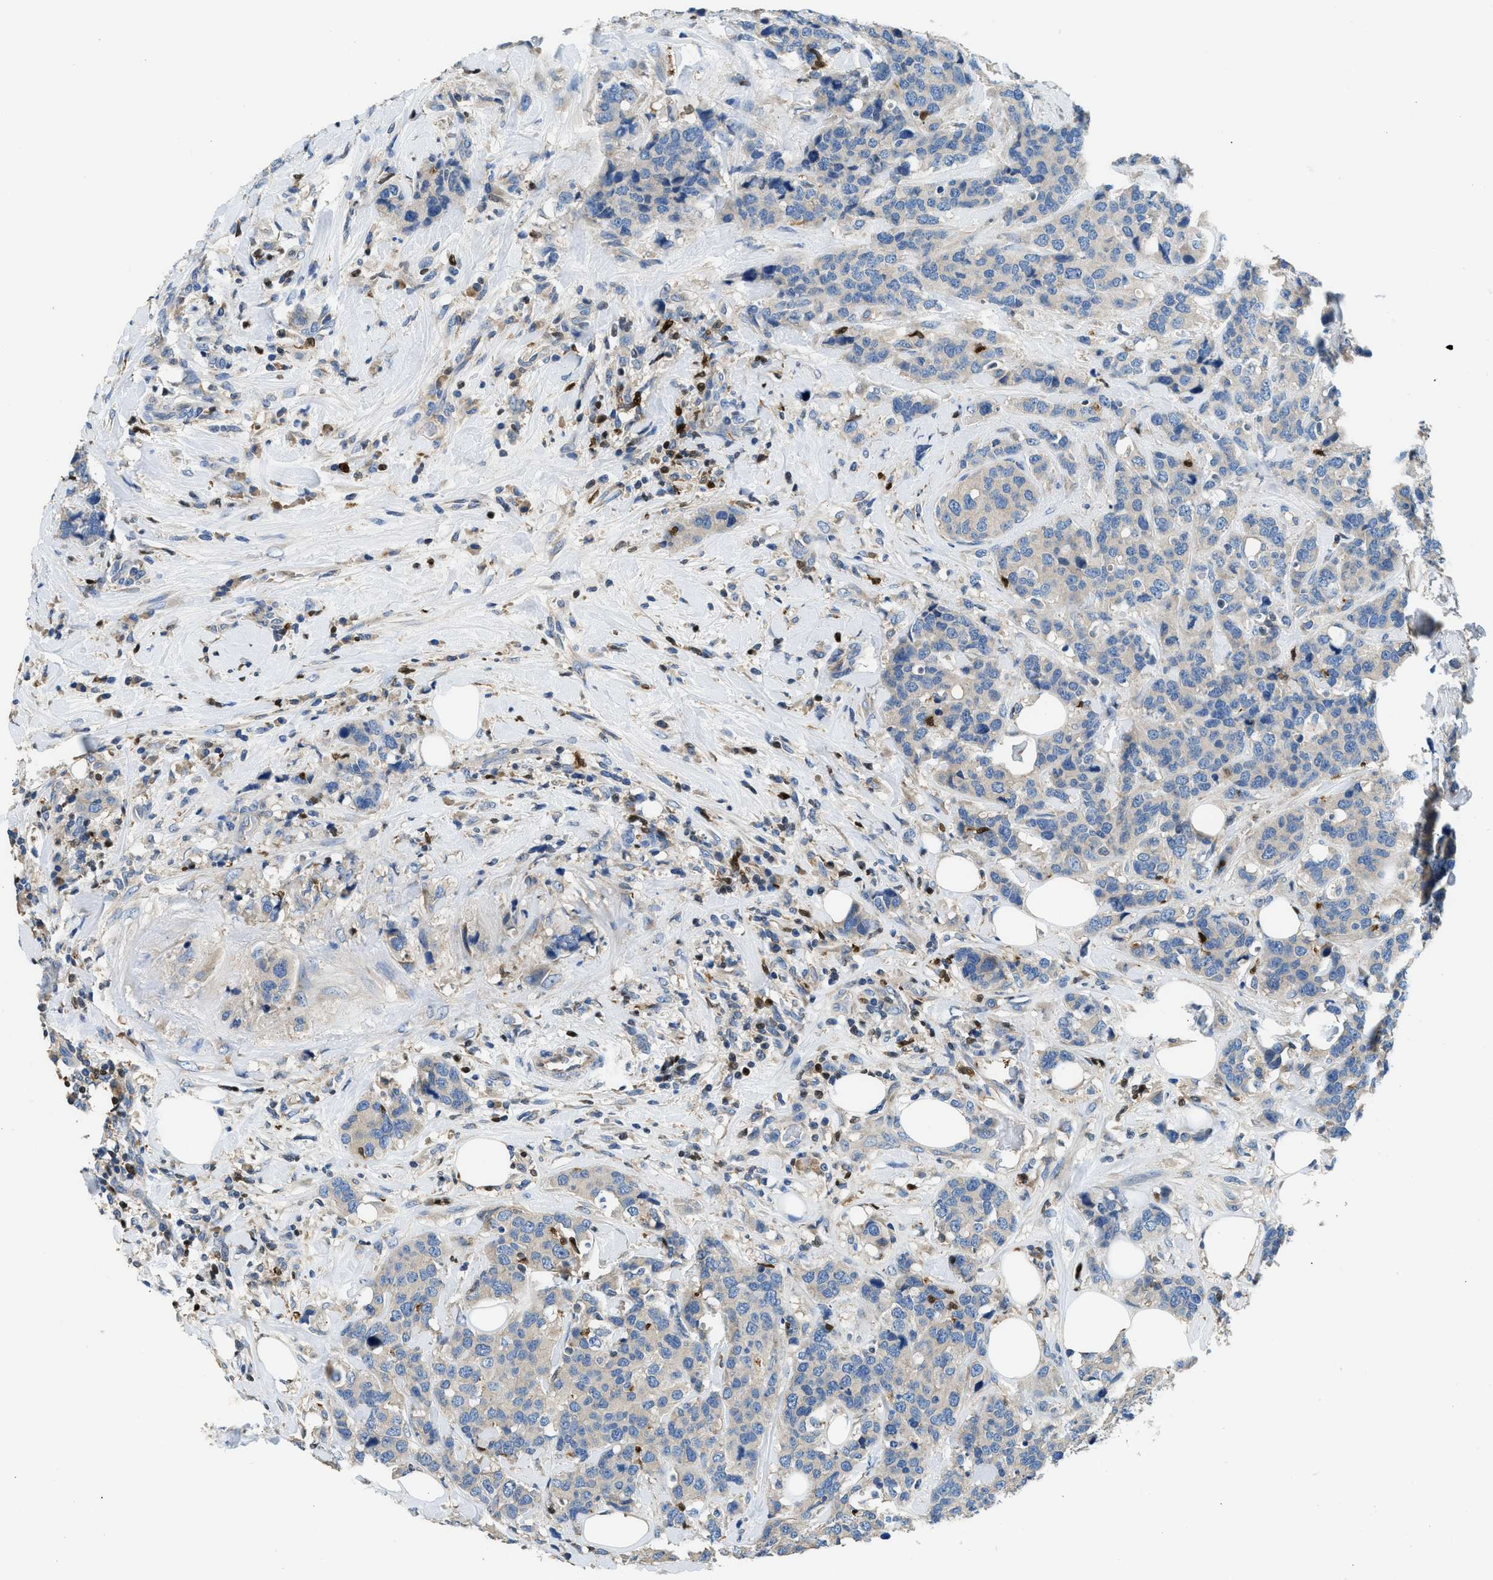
{"staining": {"intensity": "negative", "quantity": "none", "location": "none"}, "tissue": "breast cancer", "cell_type": "Tumor cells", "image_type": "cancer", "snomed": [{"axis": "morphology", "description": "Lobular carcinoma"}, {"axis": "topography", "description": "Breast"}], "caption": "Human breast lobular carcinoma stained for a protein using immunohistochemistry demonstrates no expression in tumor cells.", "gene": "TOX", "patient": {"sex": "female", "age": 59}}